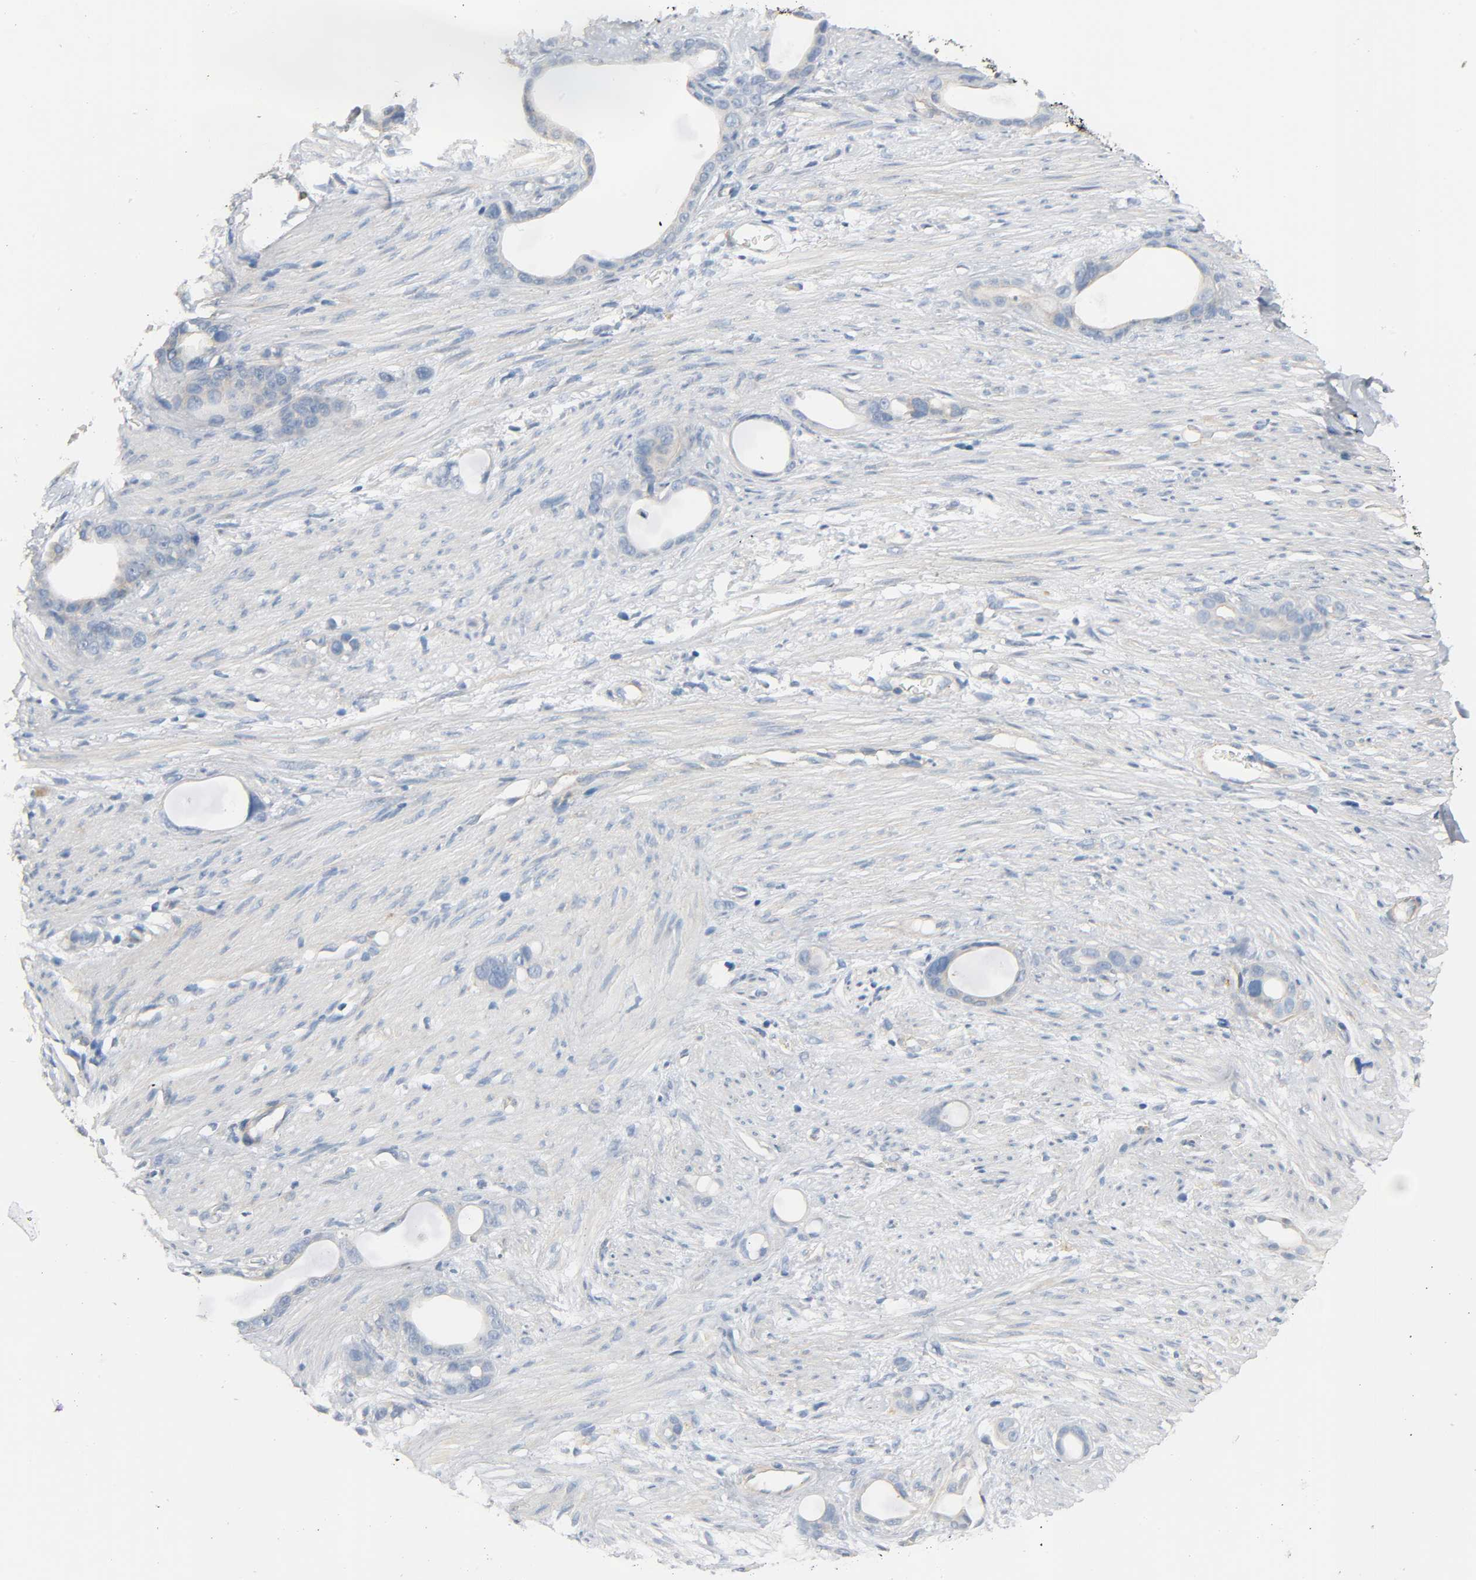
{"staining": {"intensity": "weak", "quantity": "25%-75%", "location": "cytoplasmic/membranous"}, "tissue": "stomach cancer", "cell_type": "Tumor cells", "image_type": "cancer", "snomed": [{"axis": "morphology", "description": "Adenocarcinoma, NOS"}, {"axis": "topography", "description": "Stomach"}], "caption": "Immunohistochemistry (IHC) of human stomach adenocarcinoma shows low levels of weak cytoplasmic/membranous staining in about 25%-75% of tumor cells.", "gene": "ARPC1A", "patient": {"sex": "female", "age": 75}}